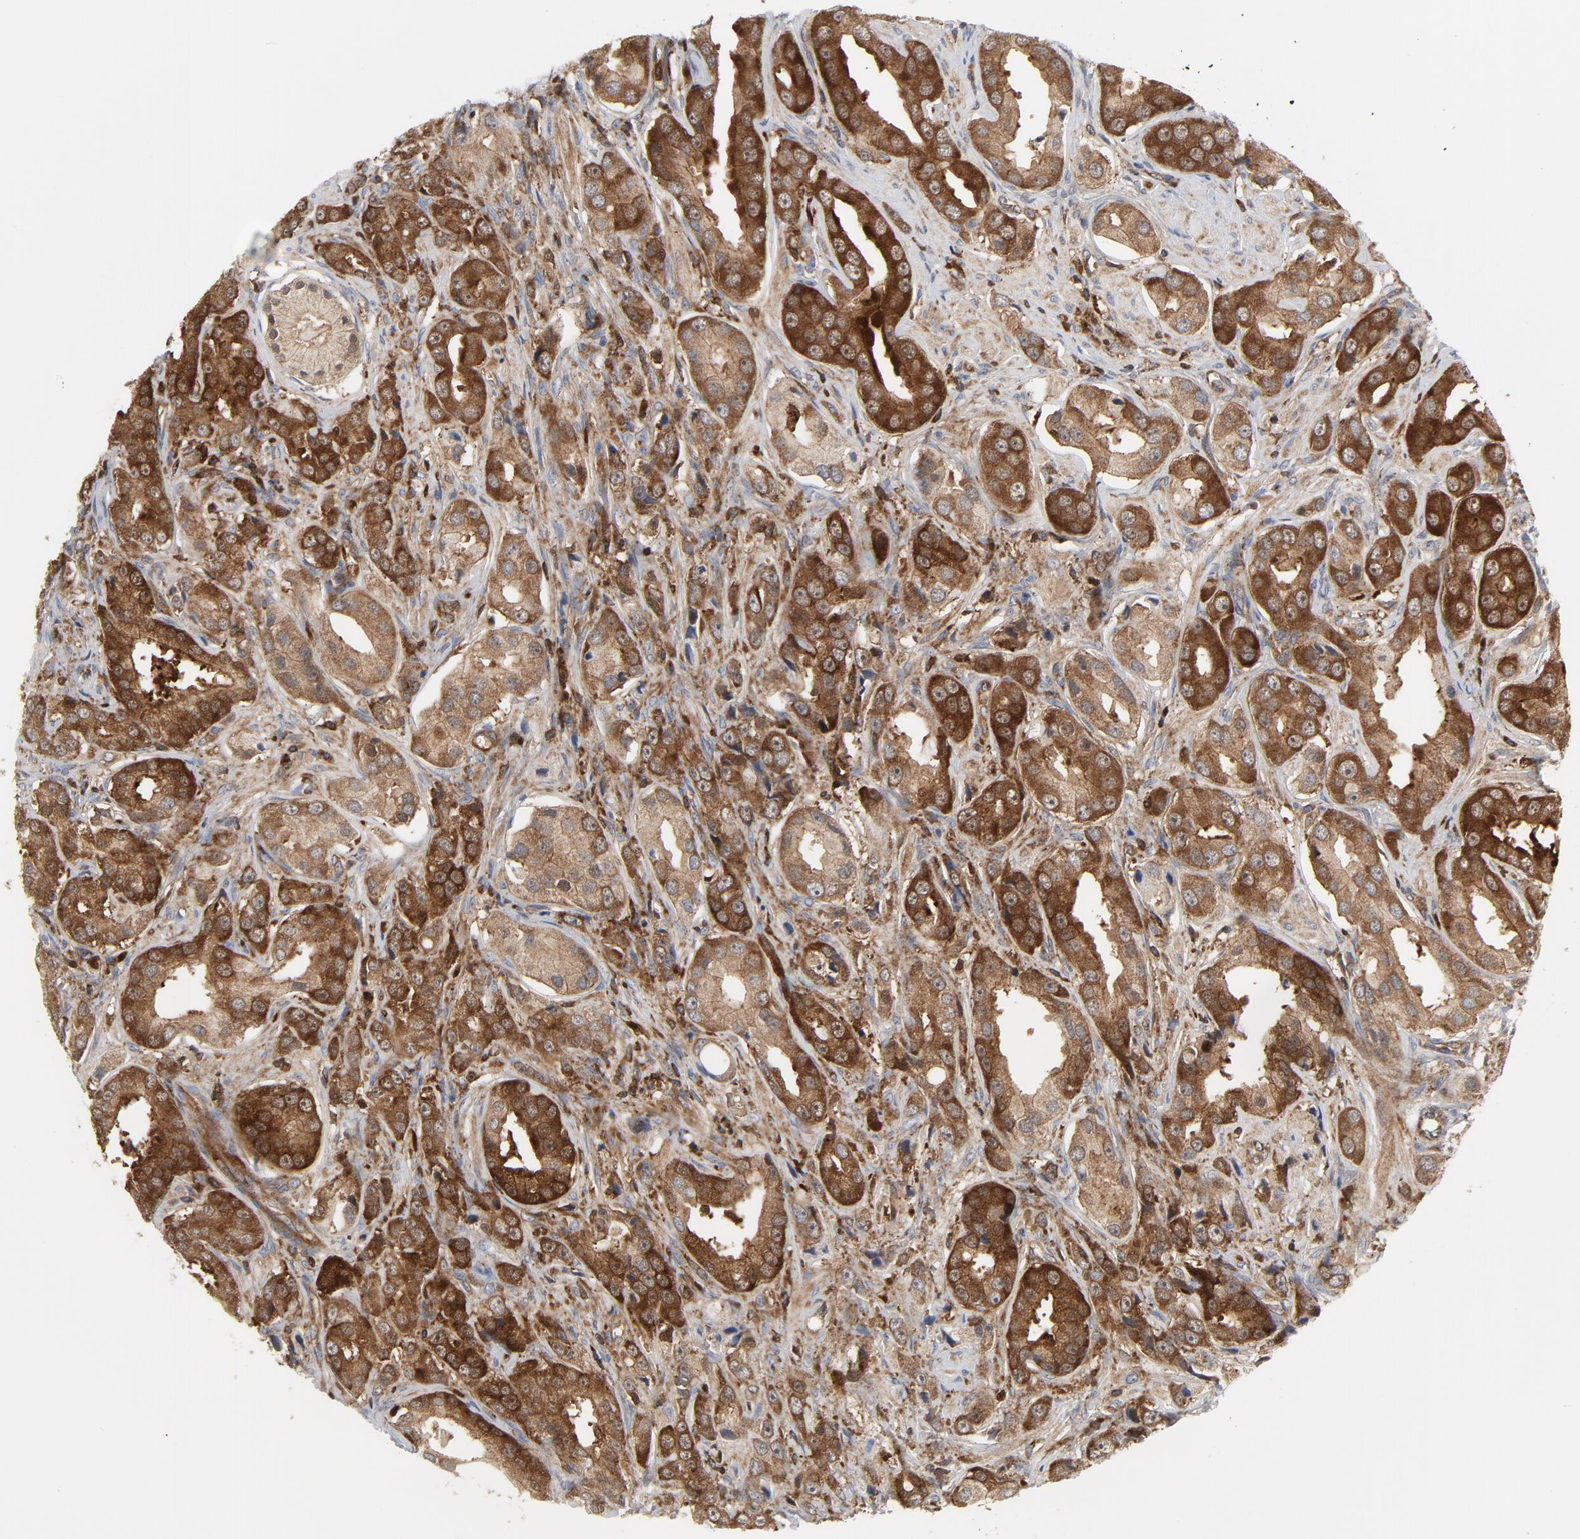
{"staining": {"intensity": "strong", "quantity": ">75%", "location": "cytoplasmic/membranous"}, "tissue": "prostate cancer", "cell_type": "Tumor cells", "image_type": "cancer", "snomed": [{"axis": "morphology", "description": "Adenocarcinoma, Medium grade"}, {"axis": "topography", "description": "Prostate"}], "caption": "Prostate medium-grade adenocarcinoma stained for a protein shows strong cytoplasmic/membranous positivity in tumor cells.", "gene": "YES1", "patient": {"sex": "male", "age": 53}}